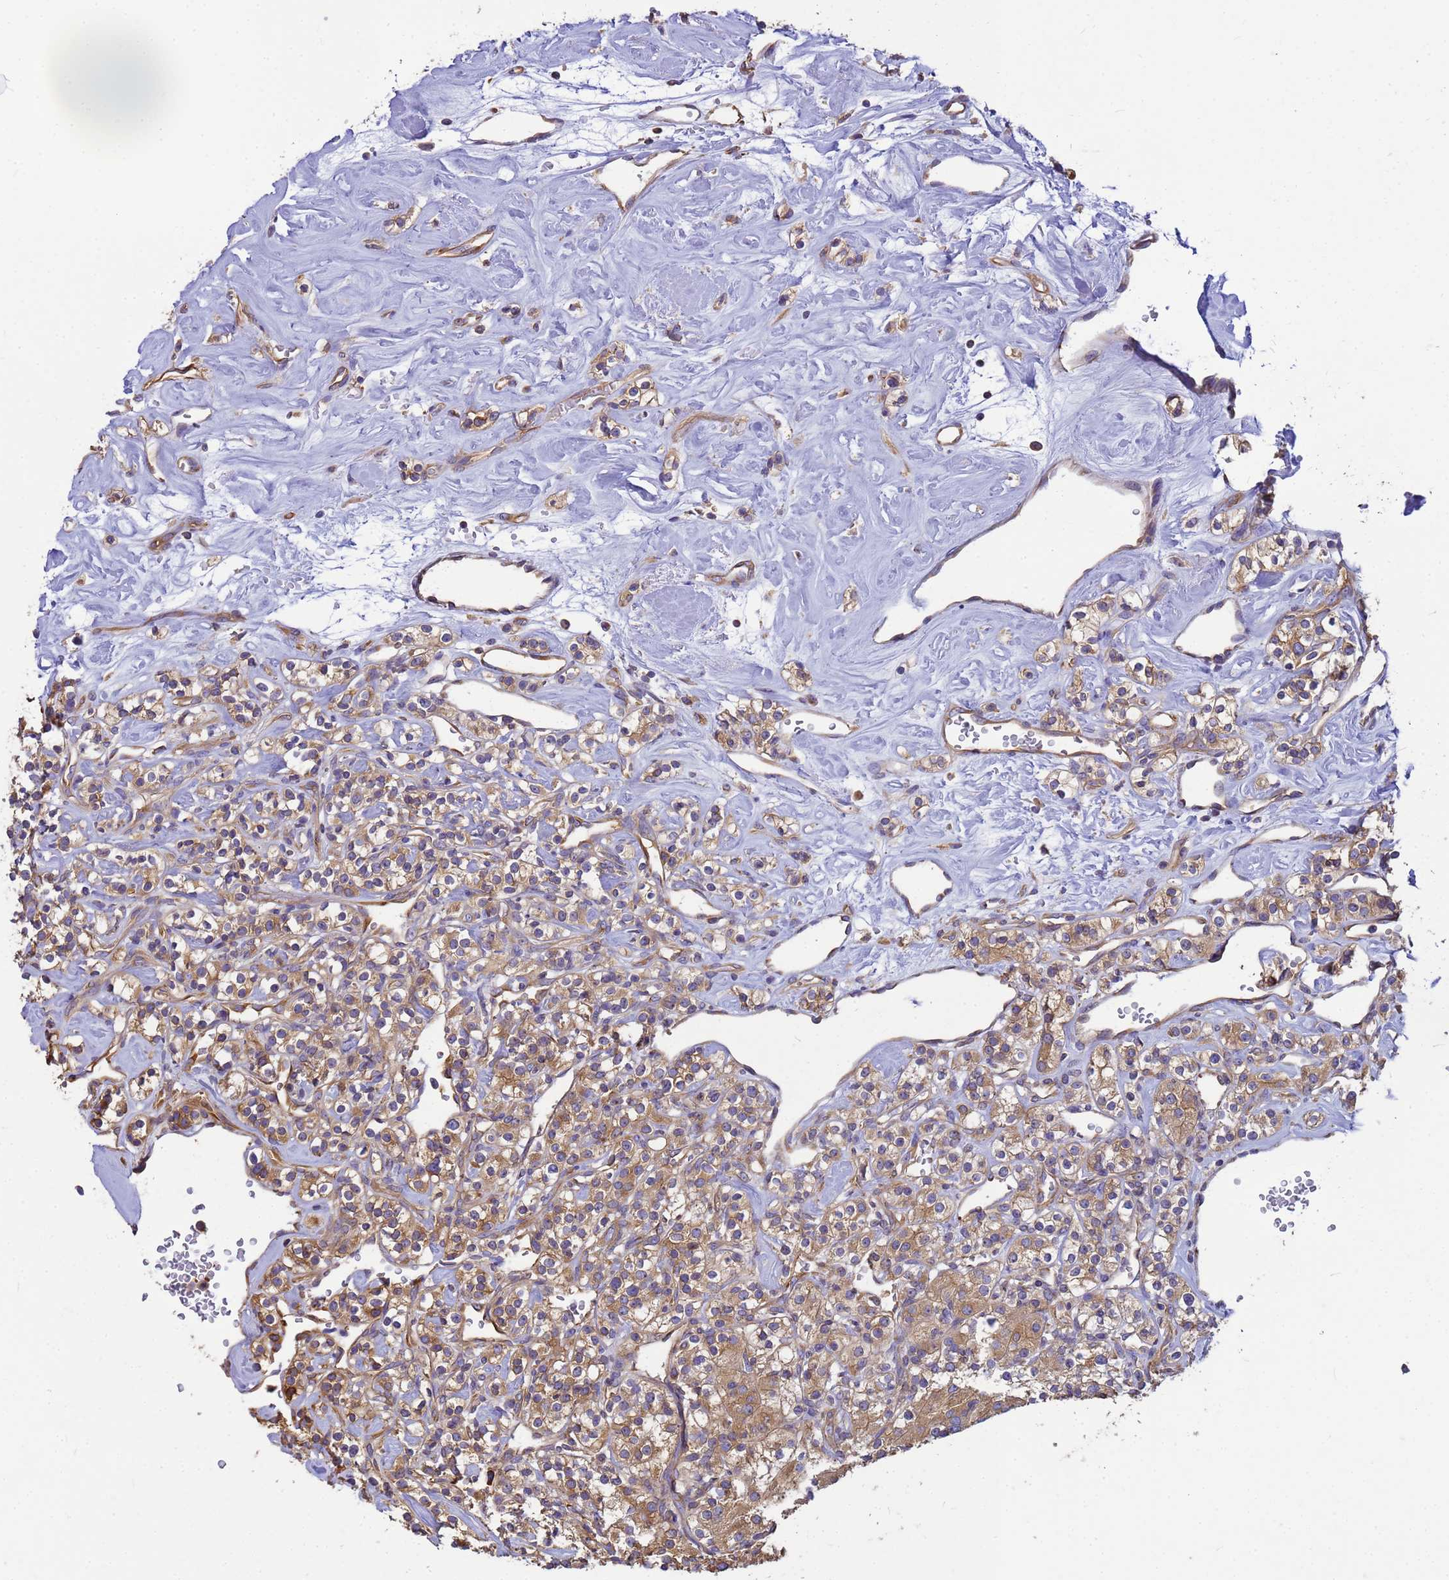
{"staining": {"intensity": "moderate", "quantity": ">75%", "location": "cytoplasmic/membranous"}, "tissue": "renal cancer", "cell_type": "Tumor cells", "image_type": "cancer", "snomed": [{"axis": "morphology", "description": "Adenocarcinoma, NOS"}, {"axis": "topography", "description": "Kidney"}], "caption": "Protein expression analysis of human renal adenocarcinoma reveals moderate cytoplasmic/membranous staining in about >75% of tumor cells. Nuclei are stained in blue.", "gene": "TUBB1", "patient": {"sex": "male", "age": 77}}